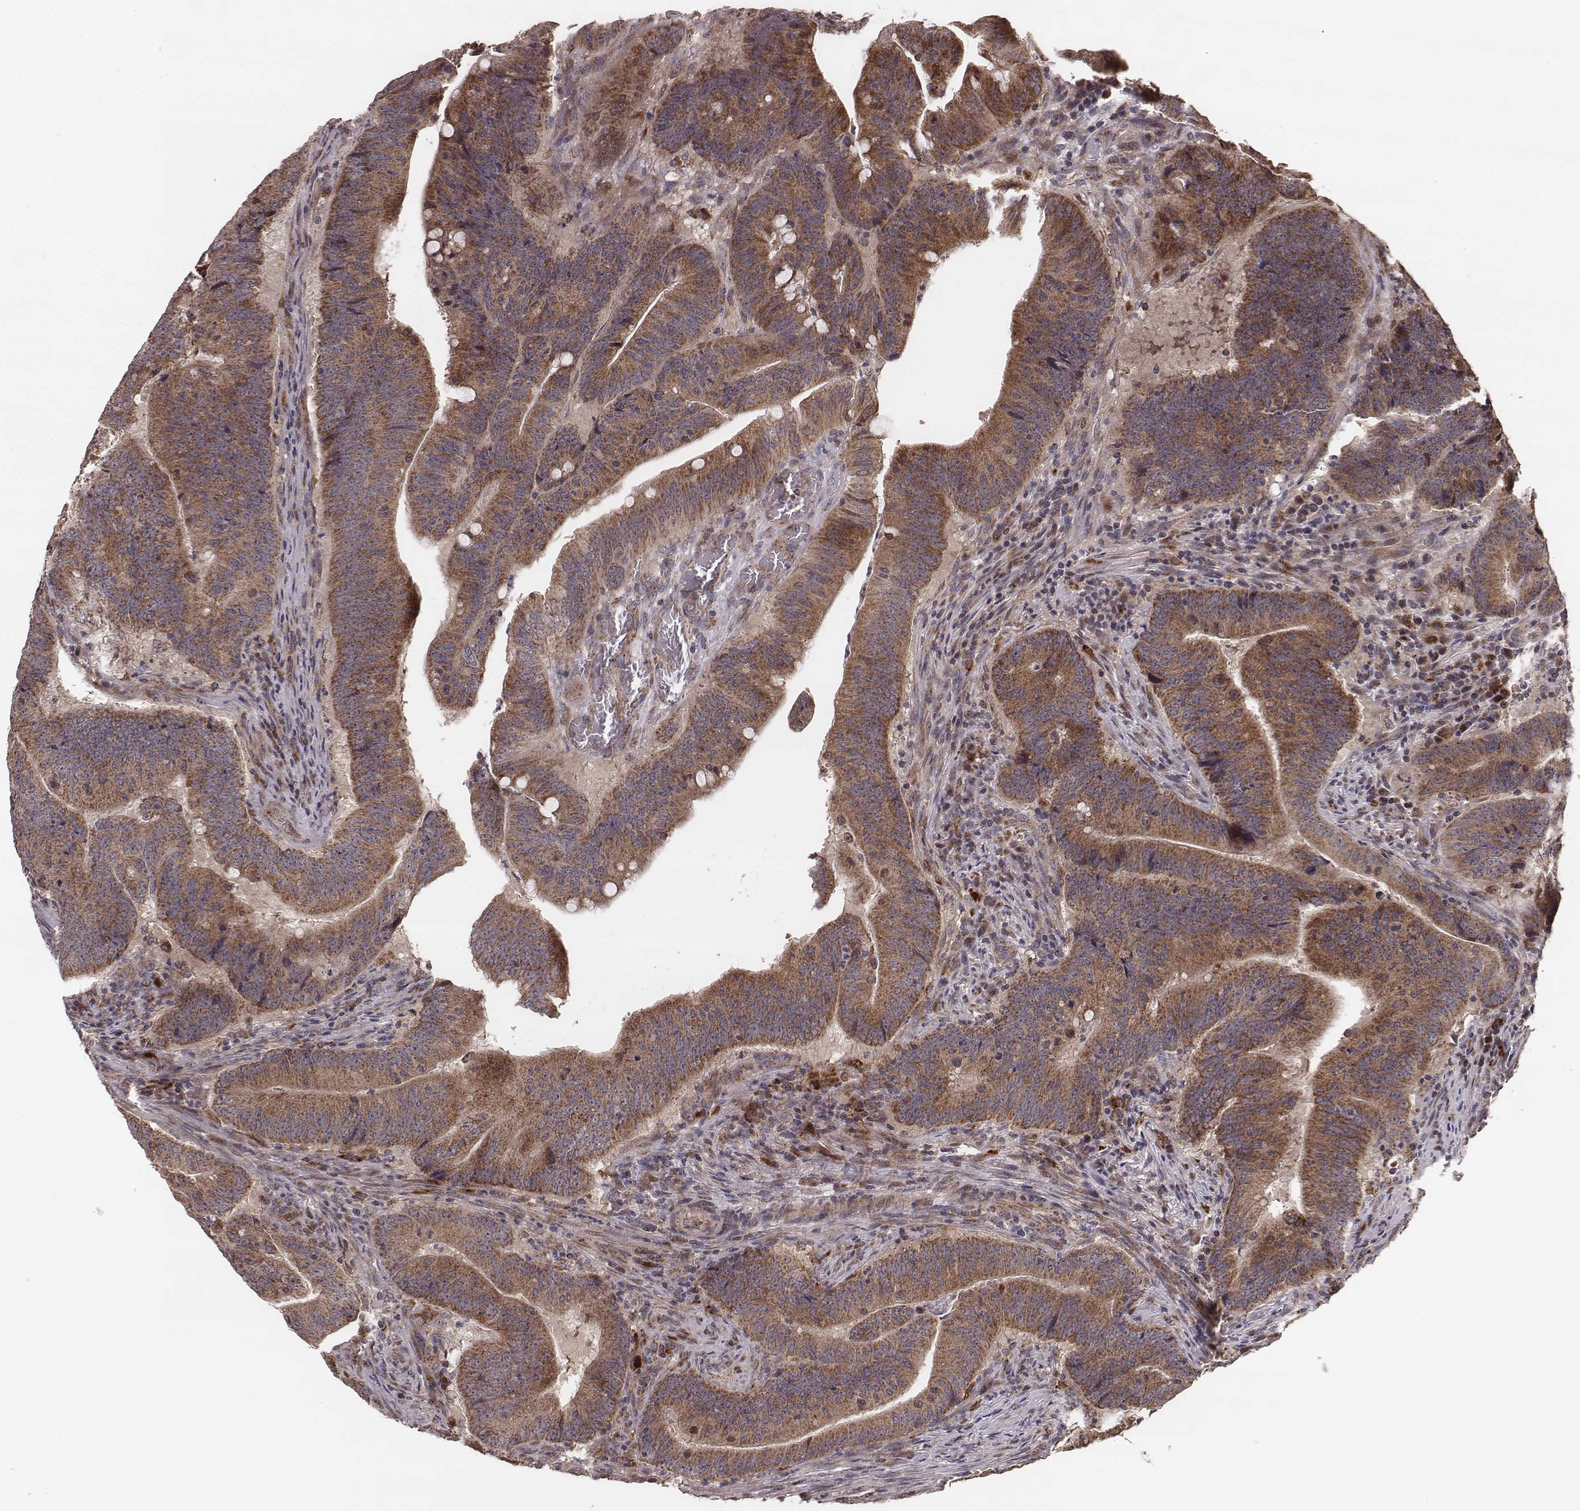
{"staining": {"intensity": "moderate", "quantity": ">75%", "location": "cytoplasmic/membranous"}, "tissue": "colorectal cancer", "cell_type": "Tumor cells", "image_type": "cancer", "snomed": [{"axis": "morphology", "description": "Adenocarcinoma, NOS"}, {"axis": "topography", "description": "Colon"}], "caption": "Adenocarcinoma (colorectal) stained with a brown dye shows moderate cytoplasmic/membranous positive positivity in approximately >75% of tumor cells.", "gene": "ZDHHC21", "patient": {"sex": "female", "age": 87}}